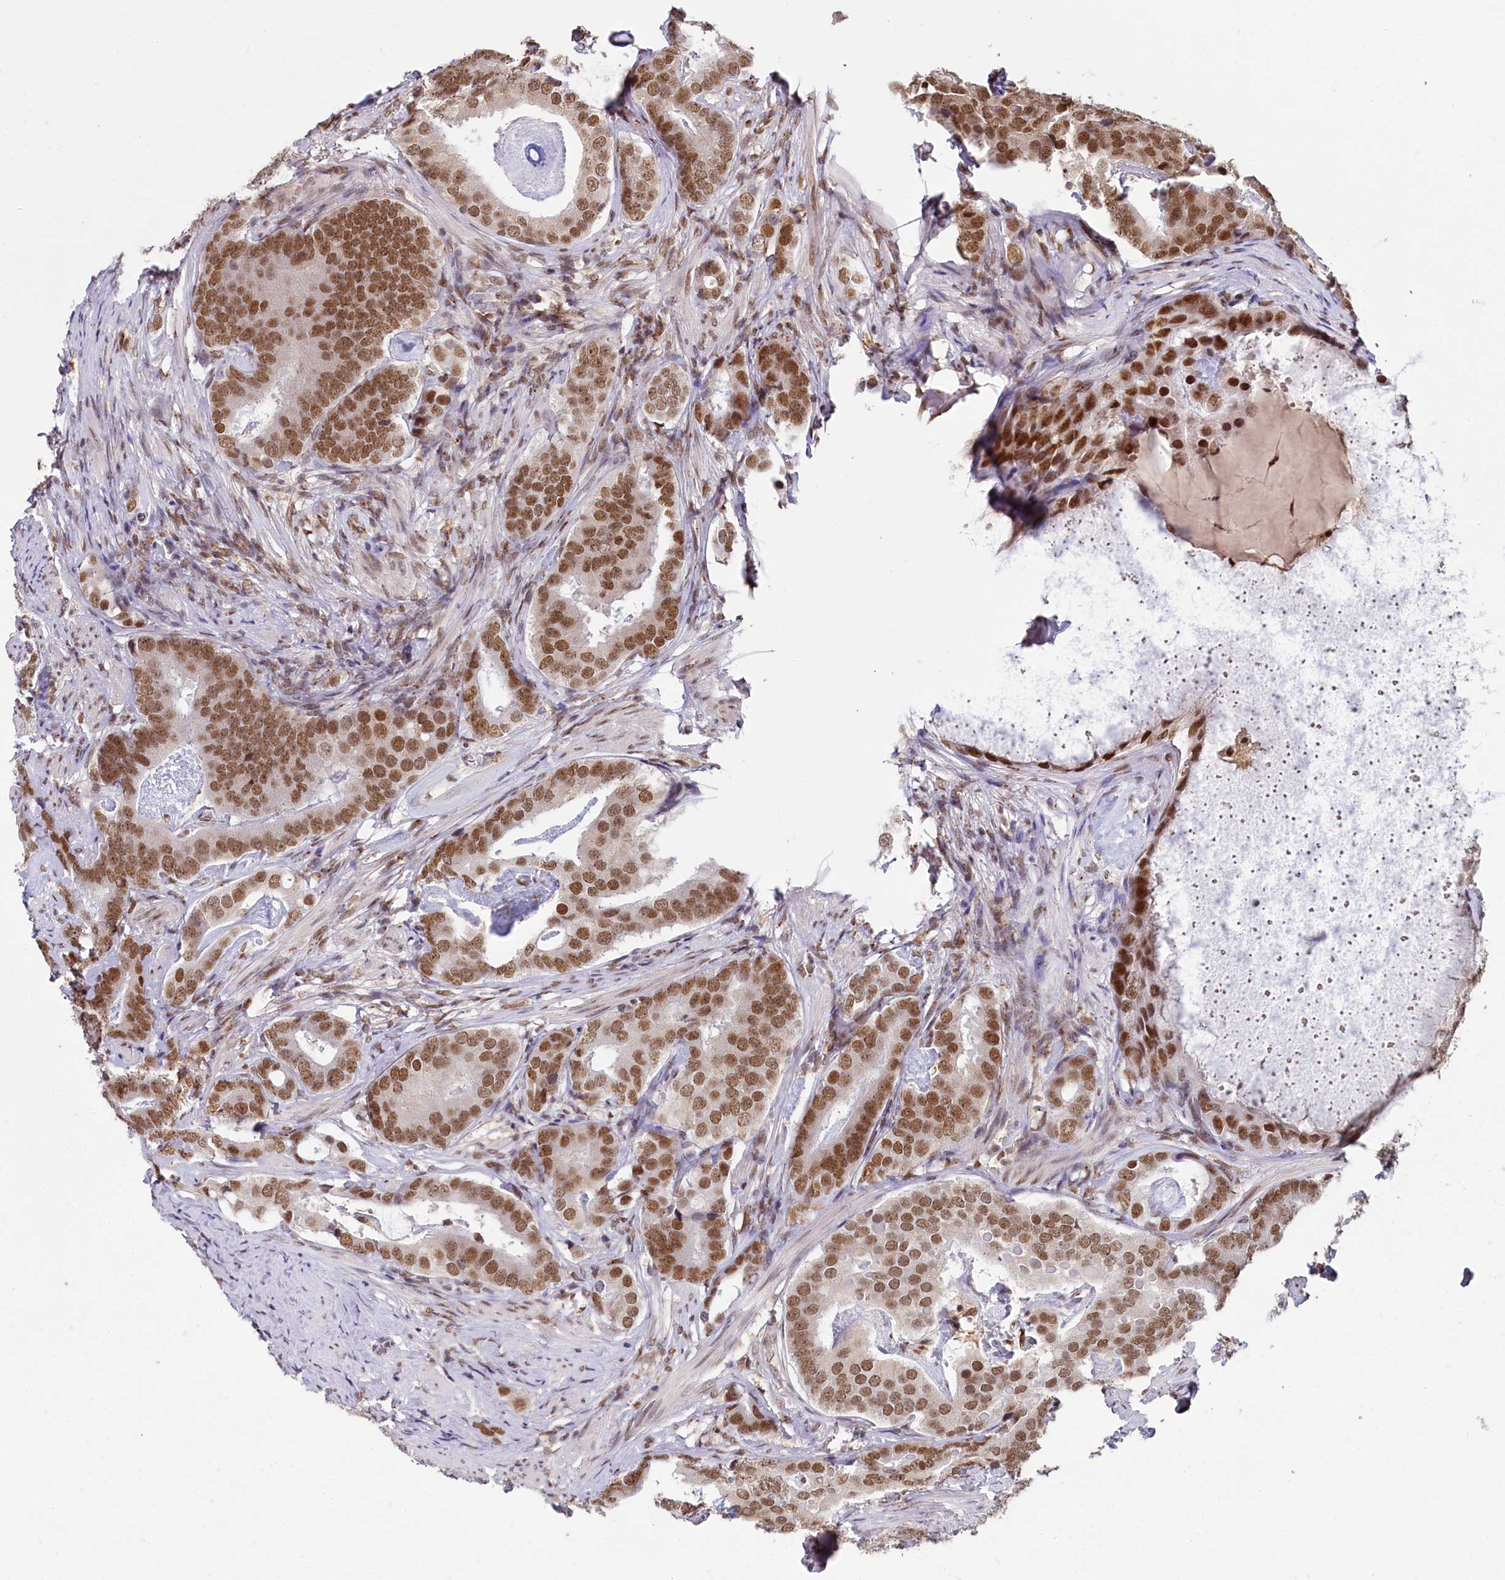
{"staining": {"intensity": "moderate", "quantity": ">75%", "location": "nuclear"}, "tissue": "prostate cancer", "cell_type": "Tumor cells", "image_type": "cancer", "snomed": [{"axis": "morphology", "description": "Adenocarcinoma, Low grade"}, {"axis": "topography", "description": "Prostate"}], "caption": "Immunohistochemistry photomicrograph of neoplastic tissue: prostate cancer (low-grade adenocarcinoma) stained using immunohistochemistry (IHC) displays medium levels of moderate protein expression localized specifically in the nuclear of tumor cells, appearing as a nuclear brown color.", "gene": "PPHLN1", "patient": {"sex": "male", "age": 71}}